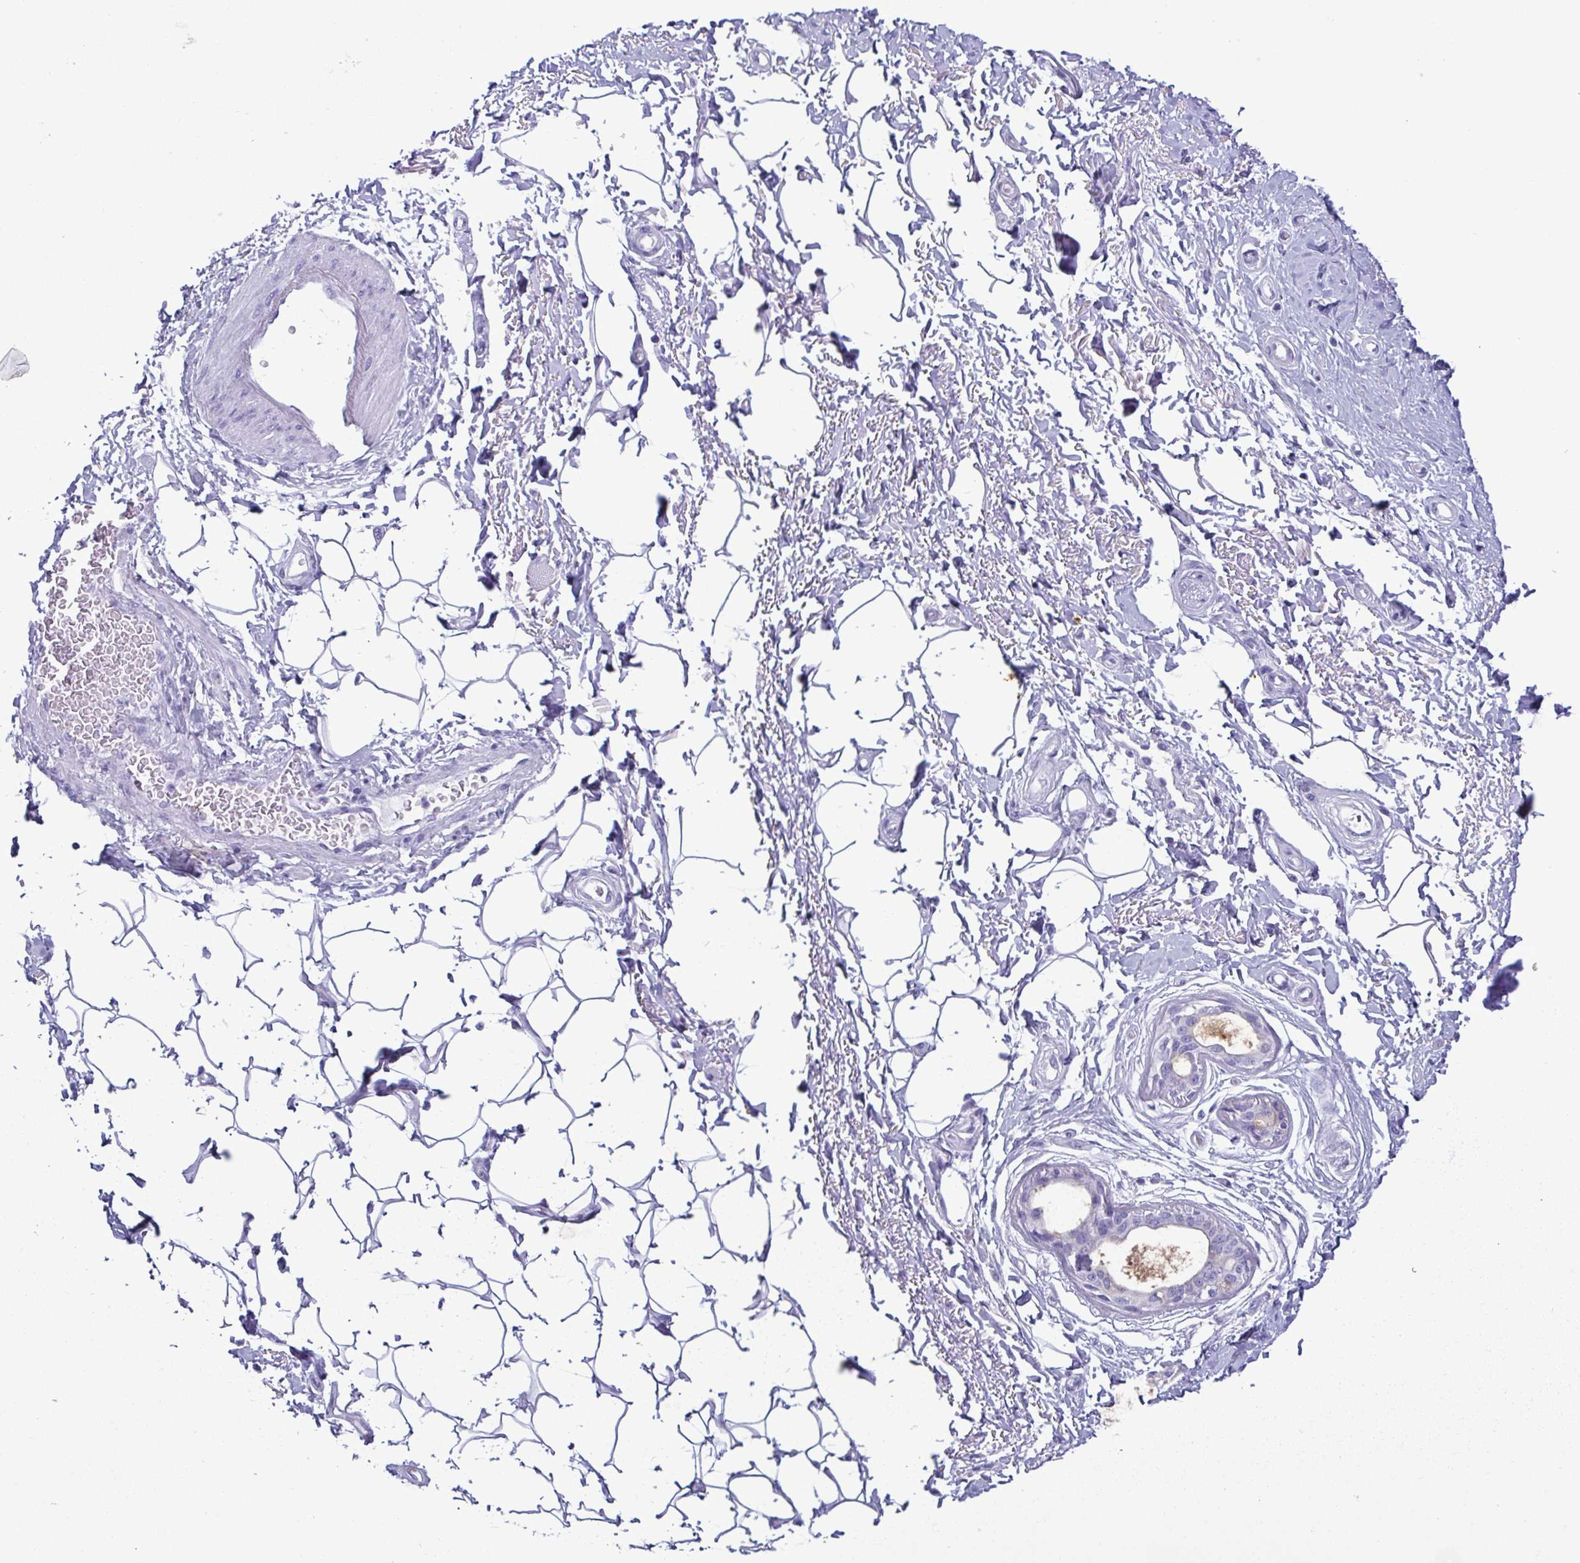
{"staining": {"intensity": "negative", "quantity": "none", "location": "none"}, "tissue": "adipose tissue", "cell_type": "Adipocytes", "image_type": "normal", "snomed": [{"axis": "morphology", "description": "Normal tissue, NOS"}, {"axis": "topography", "description": "Peripheral nerve tissue"}], "caption": "IHC of unremarkable human adipose tissue displays no expression in adipocytes.", "gene": "LTF", "patient": {"sex": "male", "age": 51}}